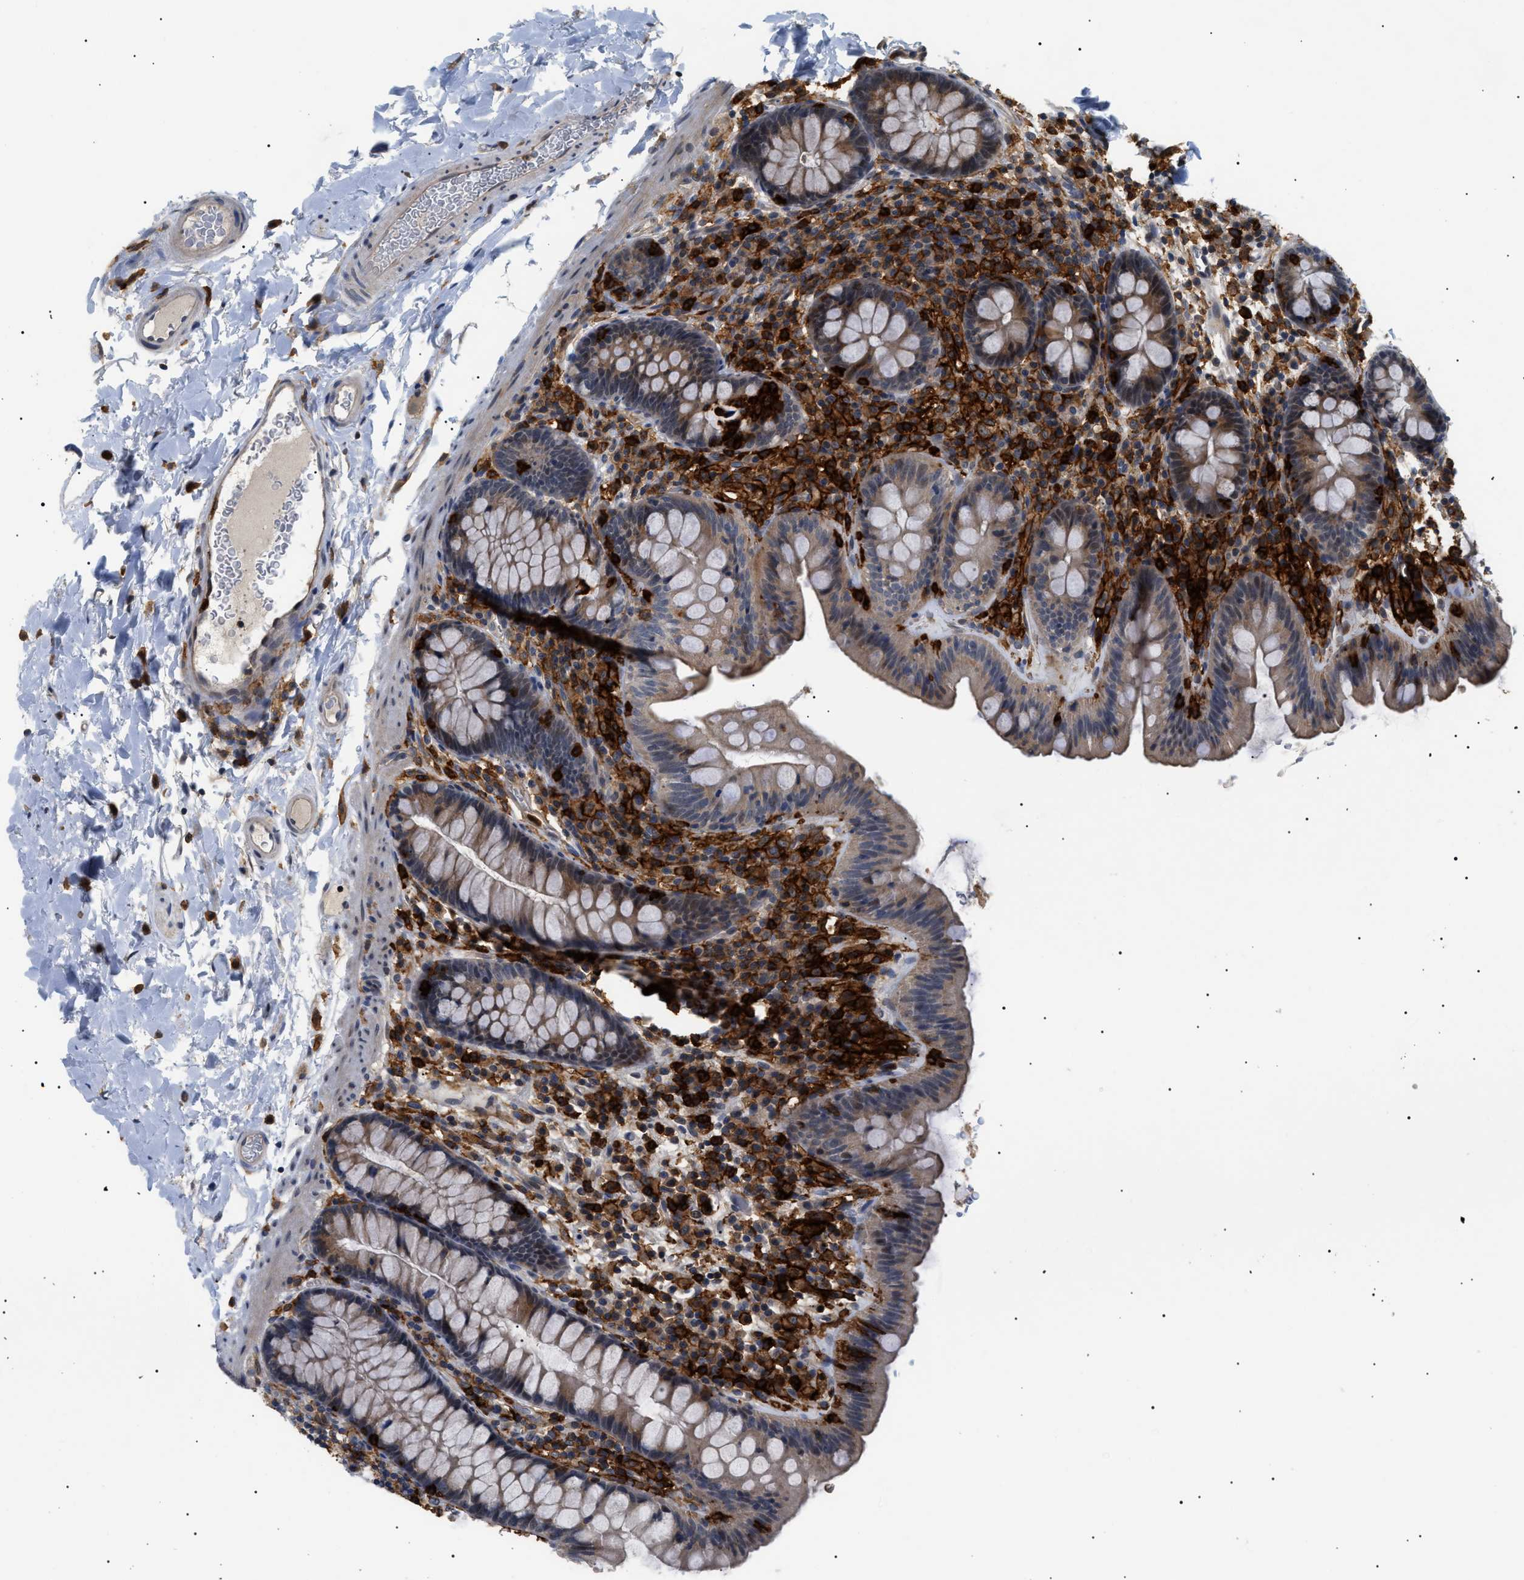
{"staining": {"intensity": "weak", "quantity": ">75%", "location": "cytoplasmic/membranous"}, "tissue": "colon", "cell_type": "Endothelial cells", "image_type": "normal", "snomed": [{"axis": "morphology", "description": "Normal tissue, NOS"}, {"axis": "topography", "description": "Colon"}], "caption": "Colon was stained to show a protein in brown. There is low levels of weak cytoplasmic/membranous expression in about >75% of endothelial cells. The staining is performed using DAB (3,3'-diaminobenzidine) brown chromogen to label protein expression. The nuclei are counter-stained blue using hematoxylin.", "gene": "CD300A", "patient": {"sex": "female", "age": 80}}